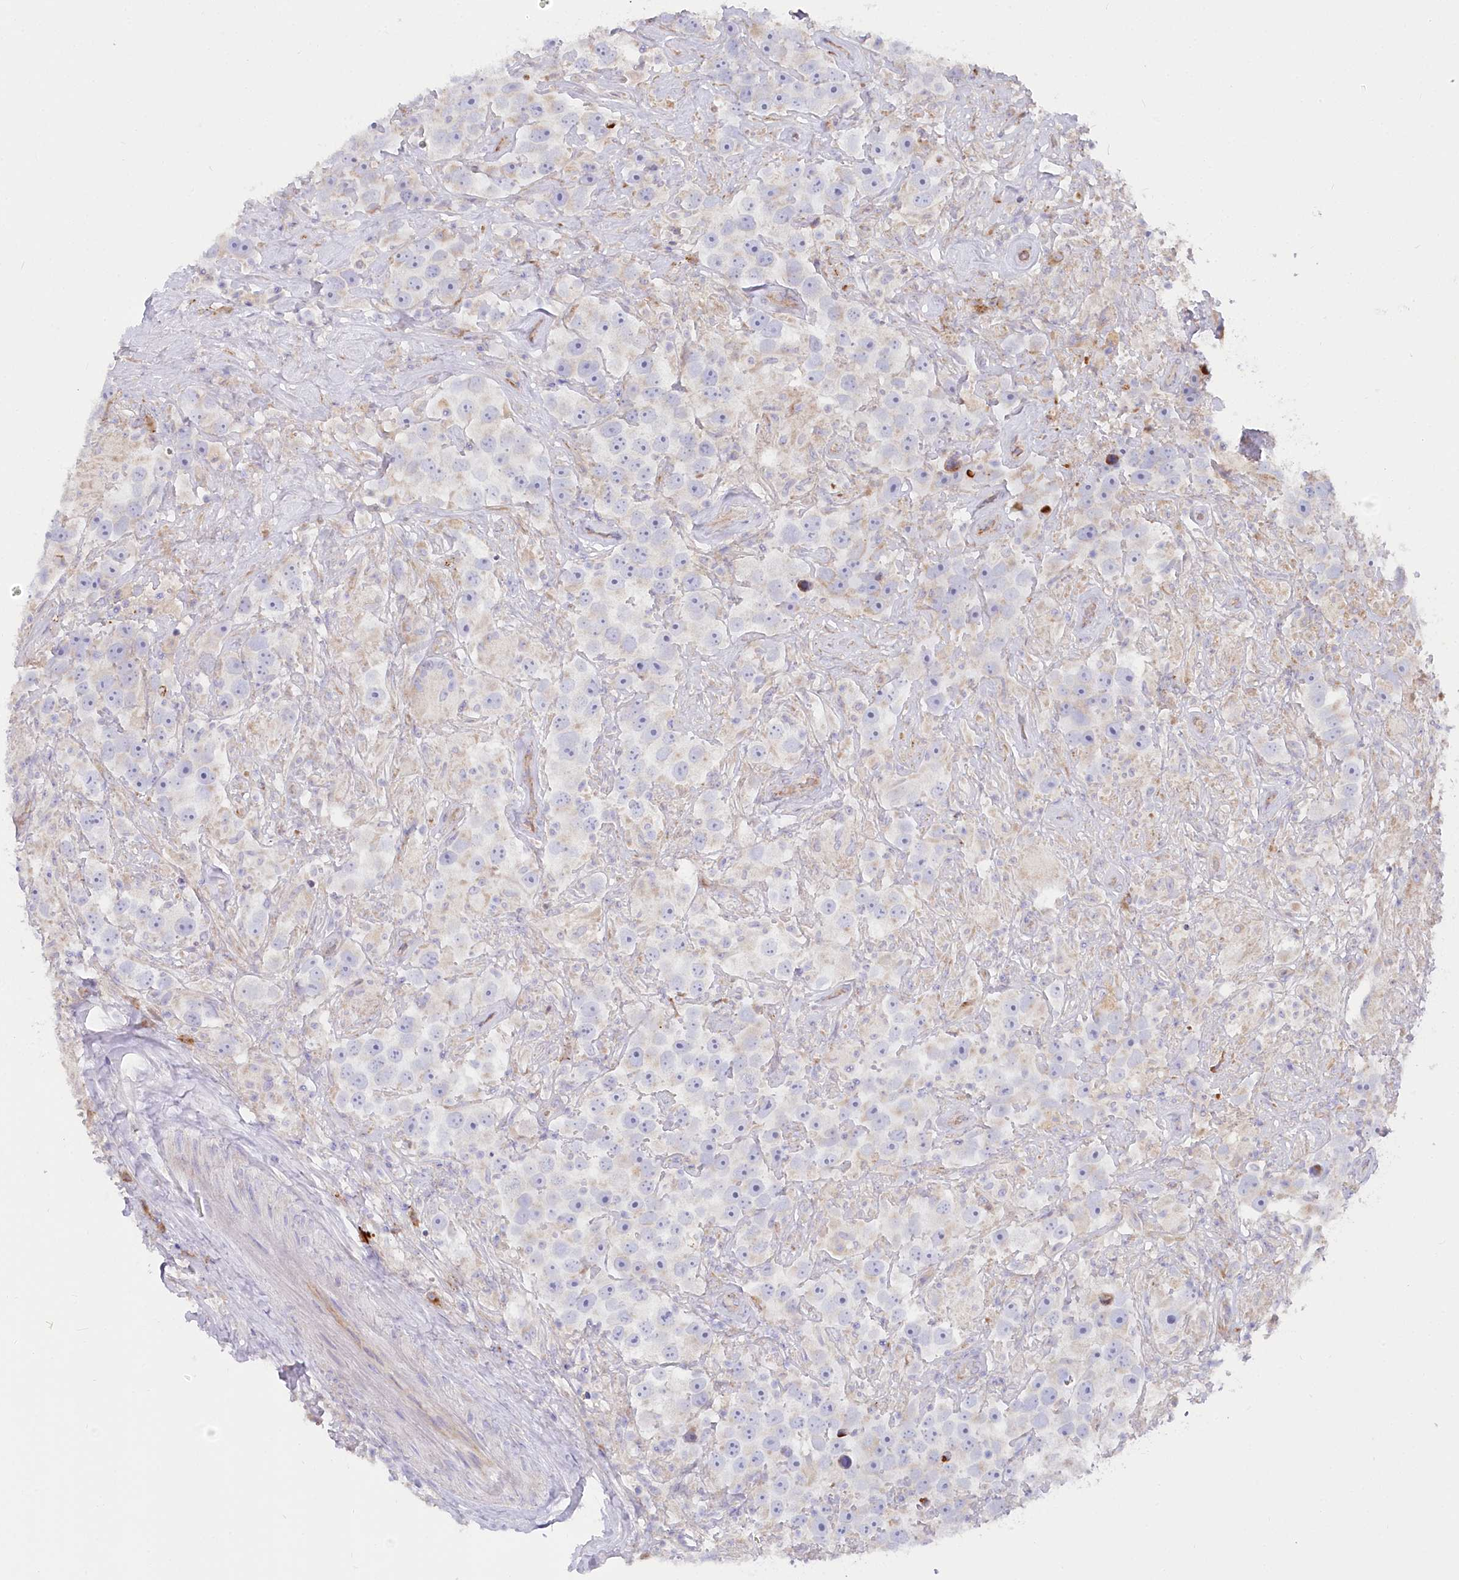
{"staining": {"intensity": "negative", "quantity": "none", "location": "none"}, "tissue": "testis cancer", "cell_type": "Tumor cells", "image_type": "cancer", "snomed": [{"axis": "morphology", "description": "Seminoma, NOS"}, {"axis": "topography", "description": "Testis"}], "caption": "Human seminoma (testis) stained for a protein using immunohistochemistry (IHC) displays no expression in tumor cells.", "gene": "POGLUT1", "patient": {"sex": "male", "age": 49}}